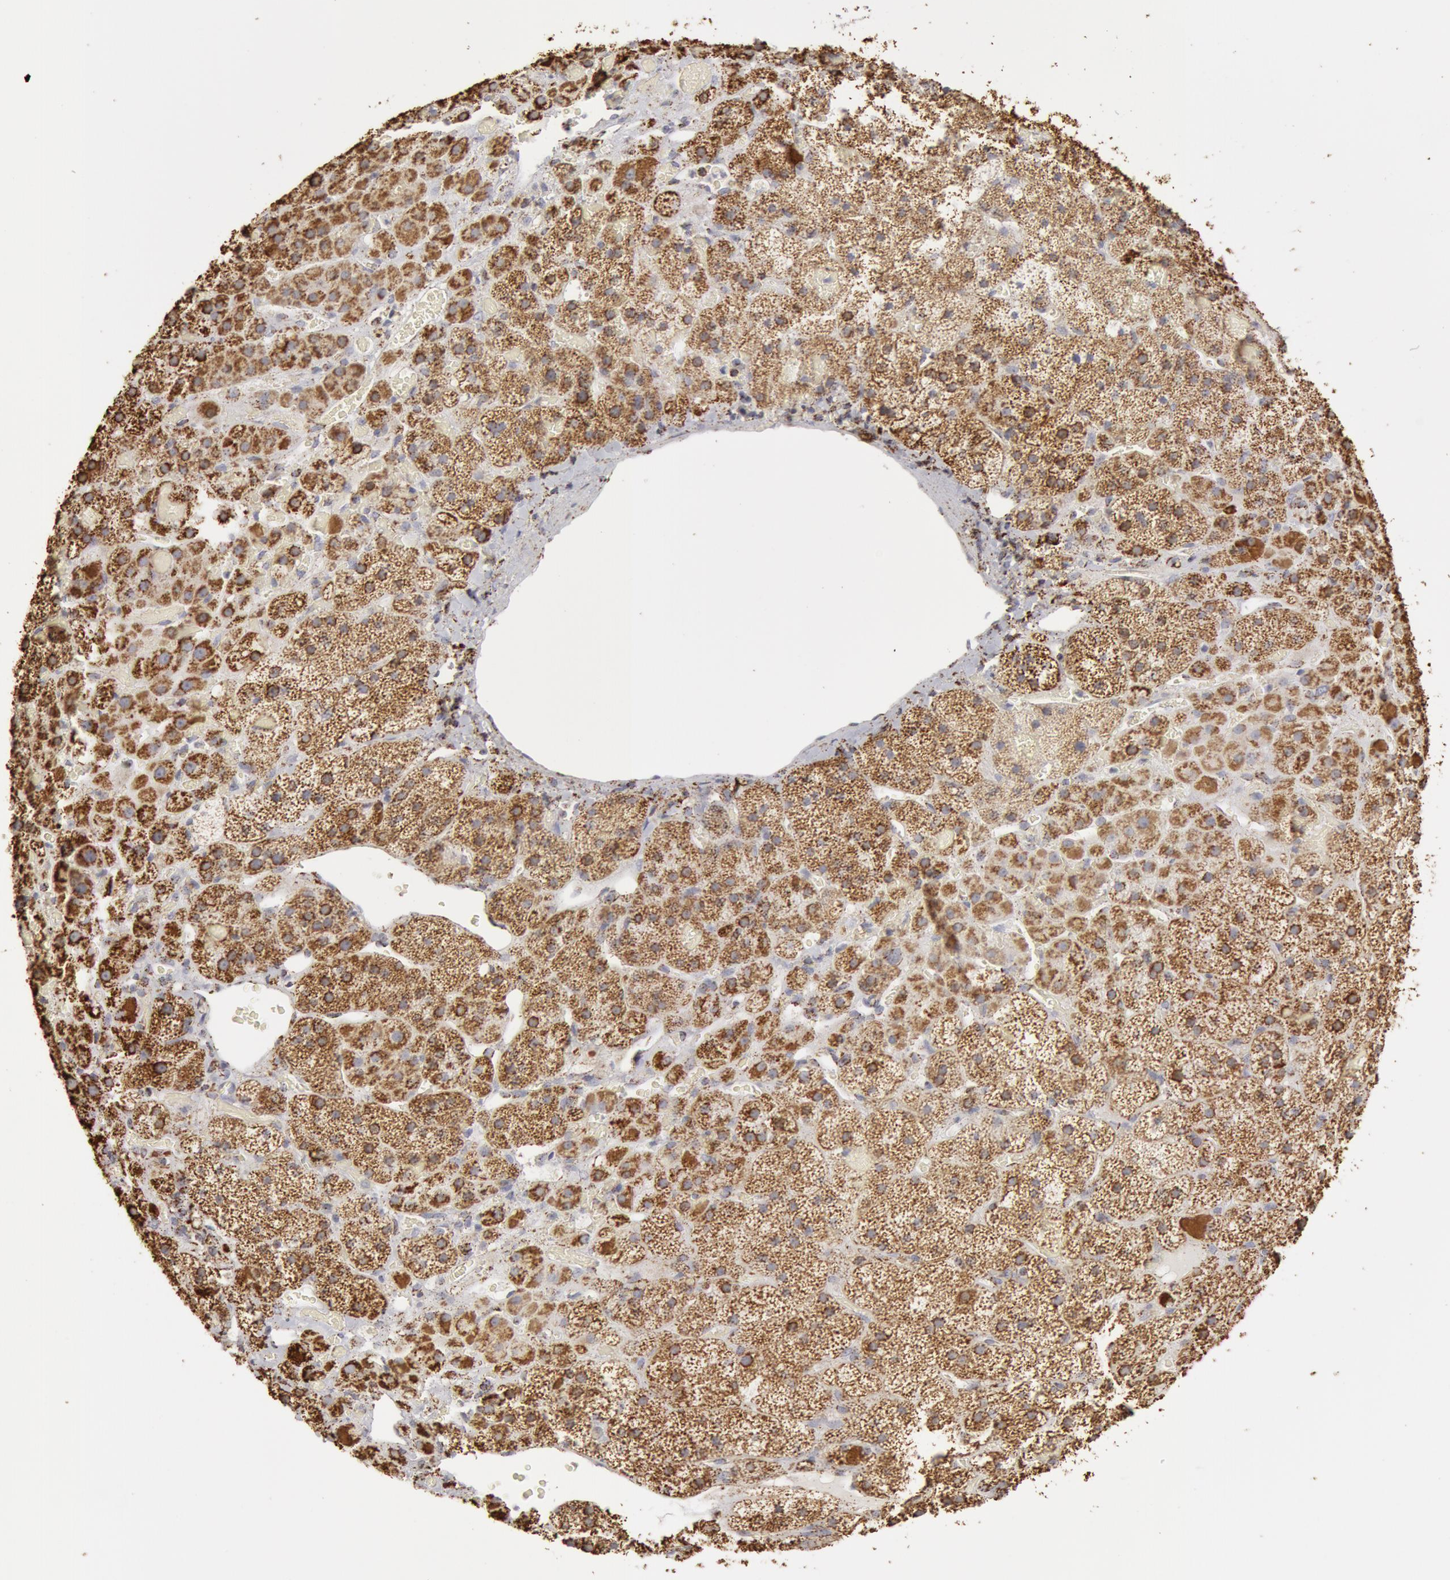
{"staining": {"intensity": "moderate", "quantity": ">75%", "location": "cytoplasmic/membranous"}, "tissue": "adrenal gland", "cell_type": "Glandular cells", "image_type": "normal", "snomed": [{"axis": "morphology", "description": "Normal tissue, NOS"}, {"axis": "topography", "description": "Adrenal gland"}], "caption": "Normal adrenal gland displays moderate cytoplasmic/membranous positivity in approximately >75% of glandular cells, visualized by immunohistochemistry.", "gene": "ATP5F1B", "patient": {"sex": "male", "age": 57}}